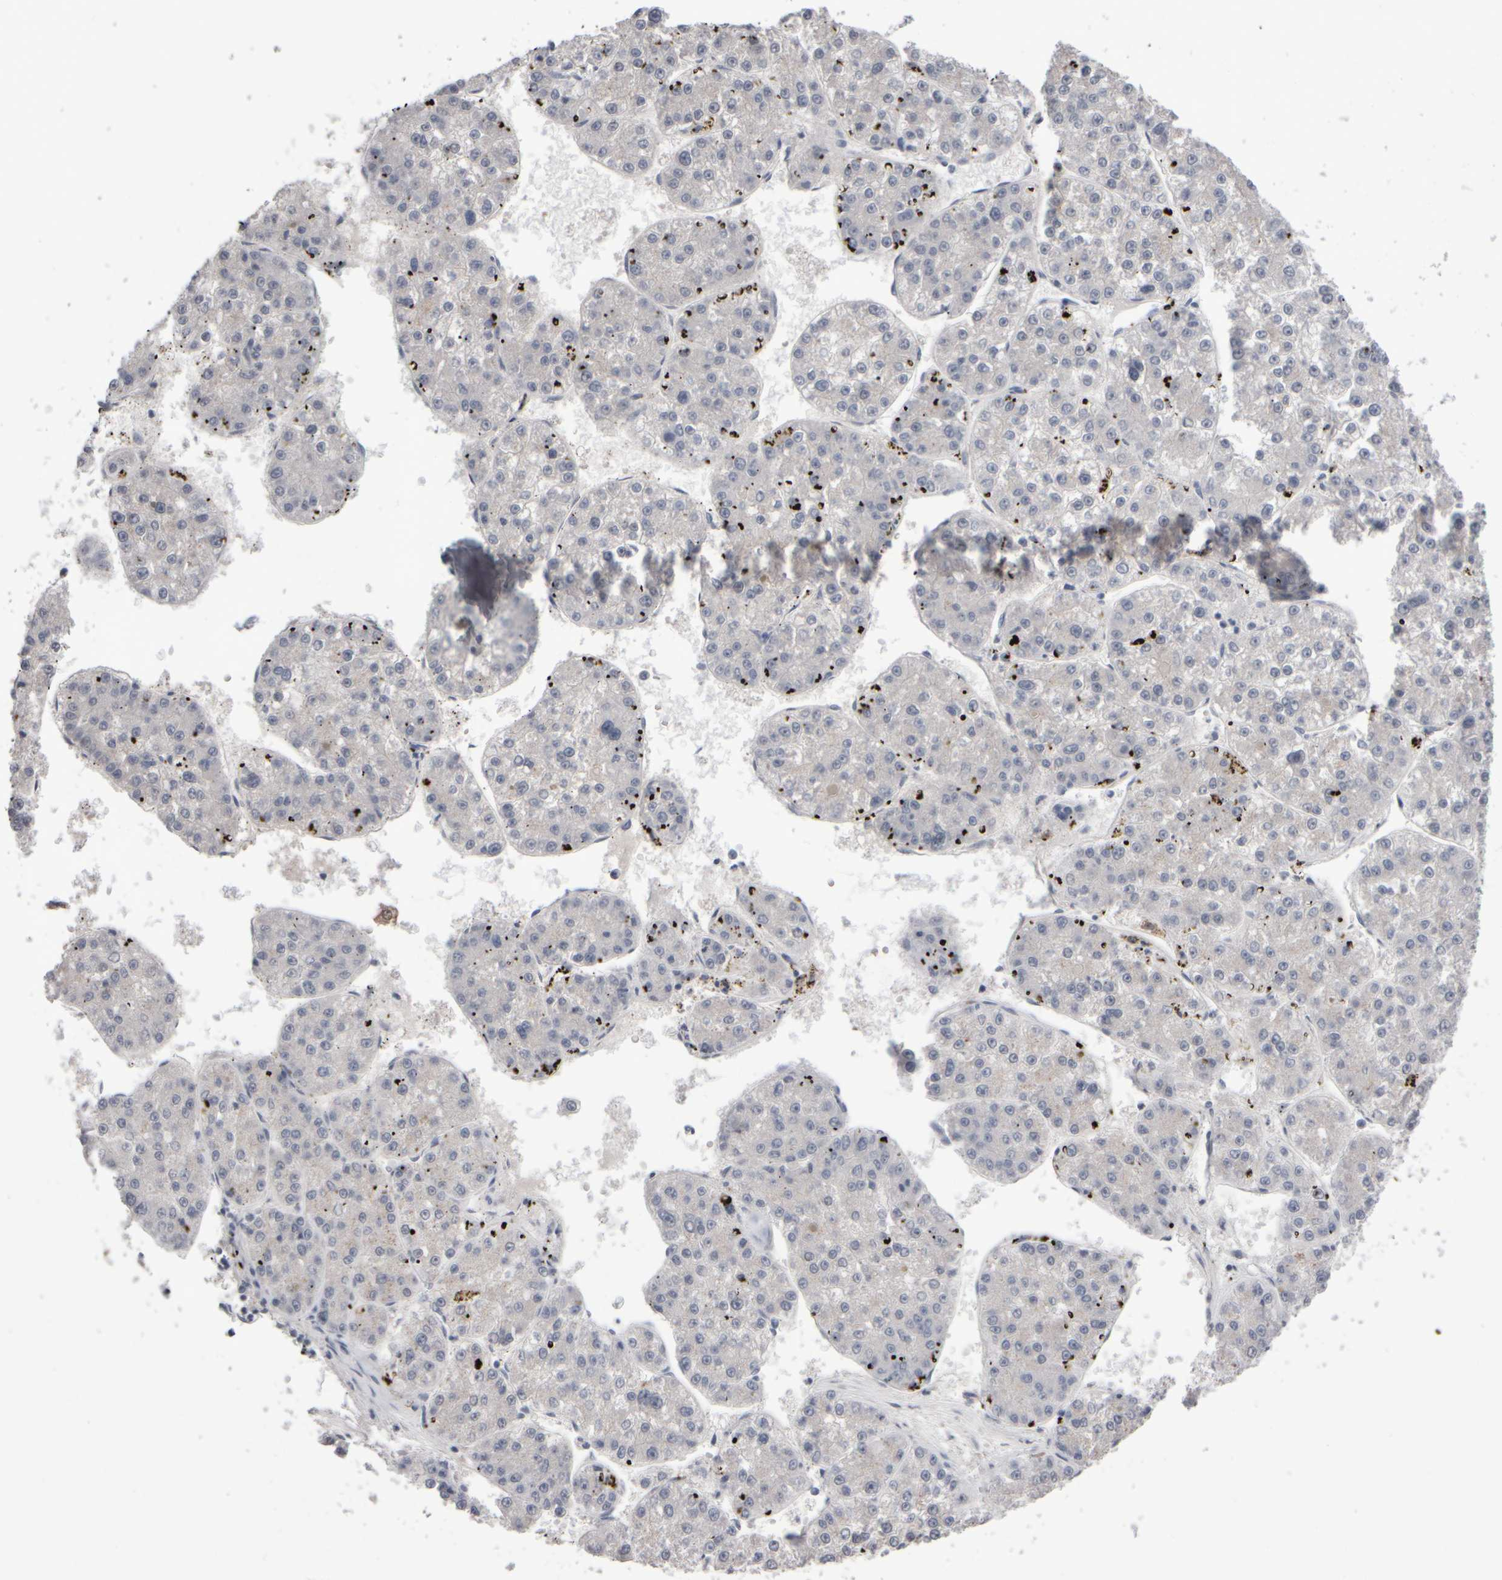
{"staining": {"intensity": "negative", "quantity": "none", "location": "none"}, "tissue": "liver cancer", "cell_type": "Tumor cells", "image_type": "cancer", "snomed": [{"axis": "morphology", "description": "Carcinoma, Hepatocellular, NOS"}, {"axis": "topography", "description": "Liver"}], "caption": "The image demonstrates no significant expression in tumor cells of liver cancer.", "gene": "EPHX2", "patient": {"sex": "female", "age": 73}}